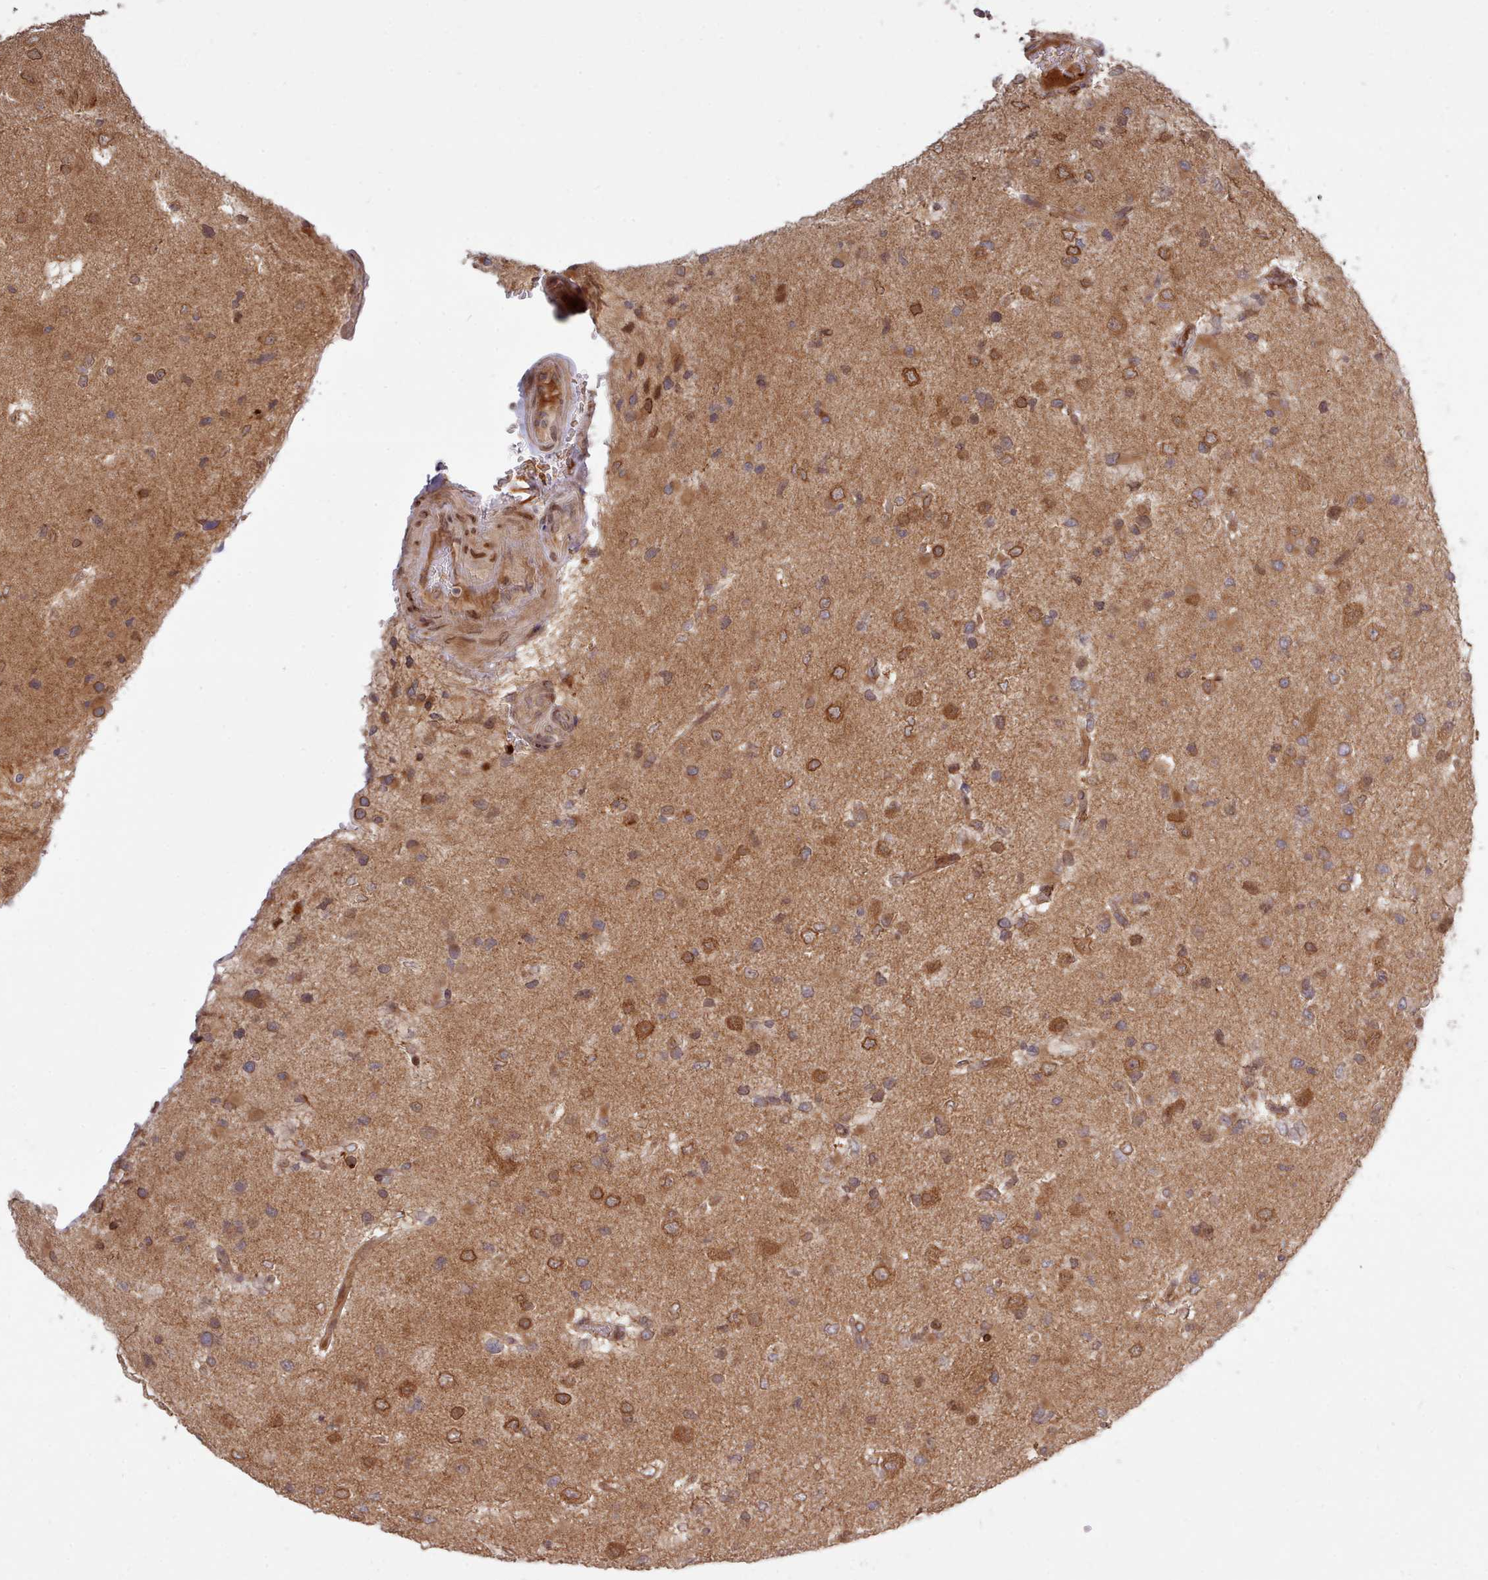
{"staining": {"intensity": "moderate", "quantity": ">75%", "location": "cytoplasmic/membranous,nuclear"}, "tissue": "glioma", "cell_type": "Tumor cells", "image_type": "cancer", "snomed": [{"axis": "morphology", "description": "Glioma, malignant, High grade"}, {"axis": "topography", "description": "Brain"}], "caption": "A medium amount of moderate cytoplasmic/membranous and nuclear staining is appreciated in approximately >75% of tumor cells in malignant high-grade glioma tissue.", "gene": "UBE2G1", "patient": {"sex": "male", "age": 53}}